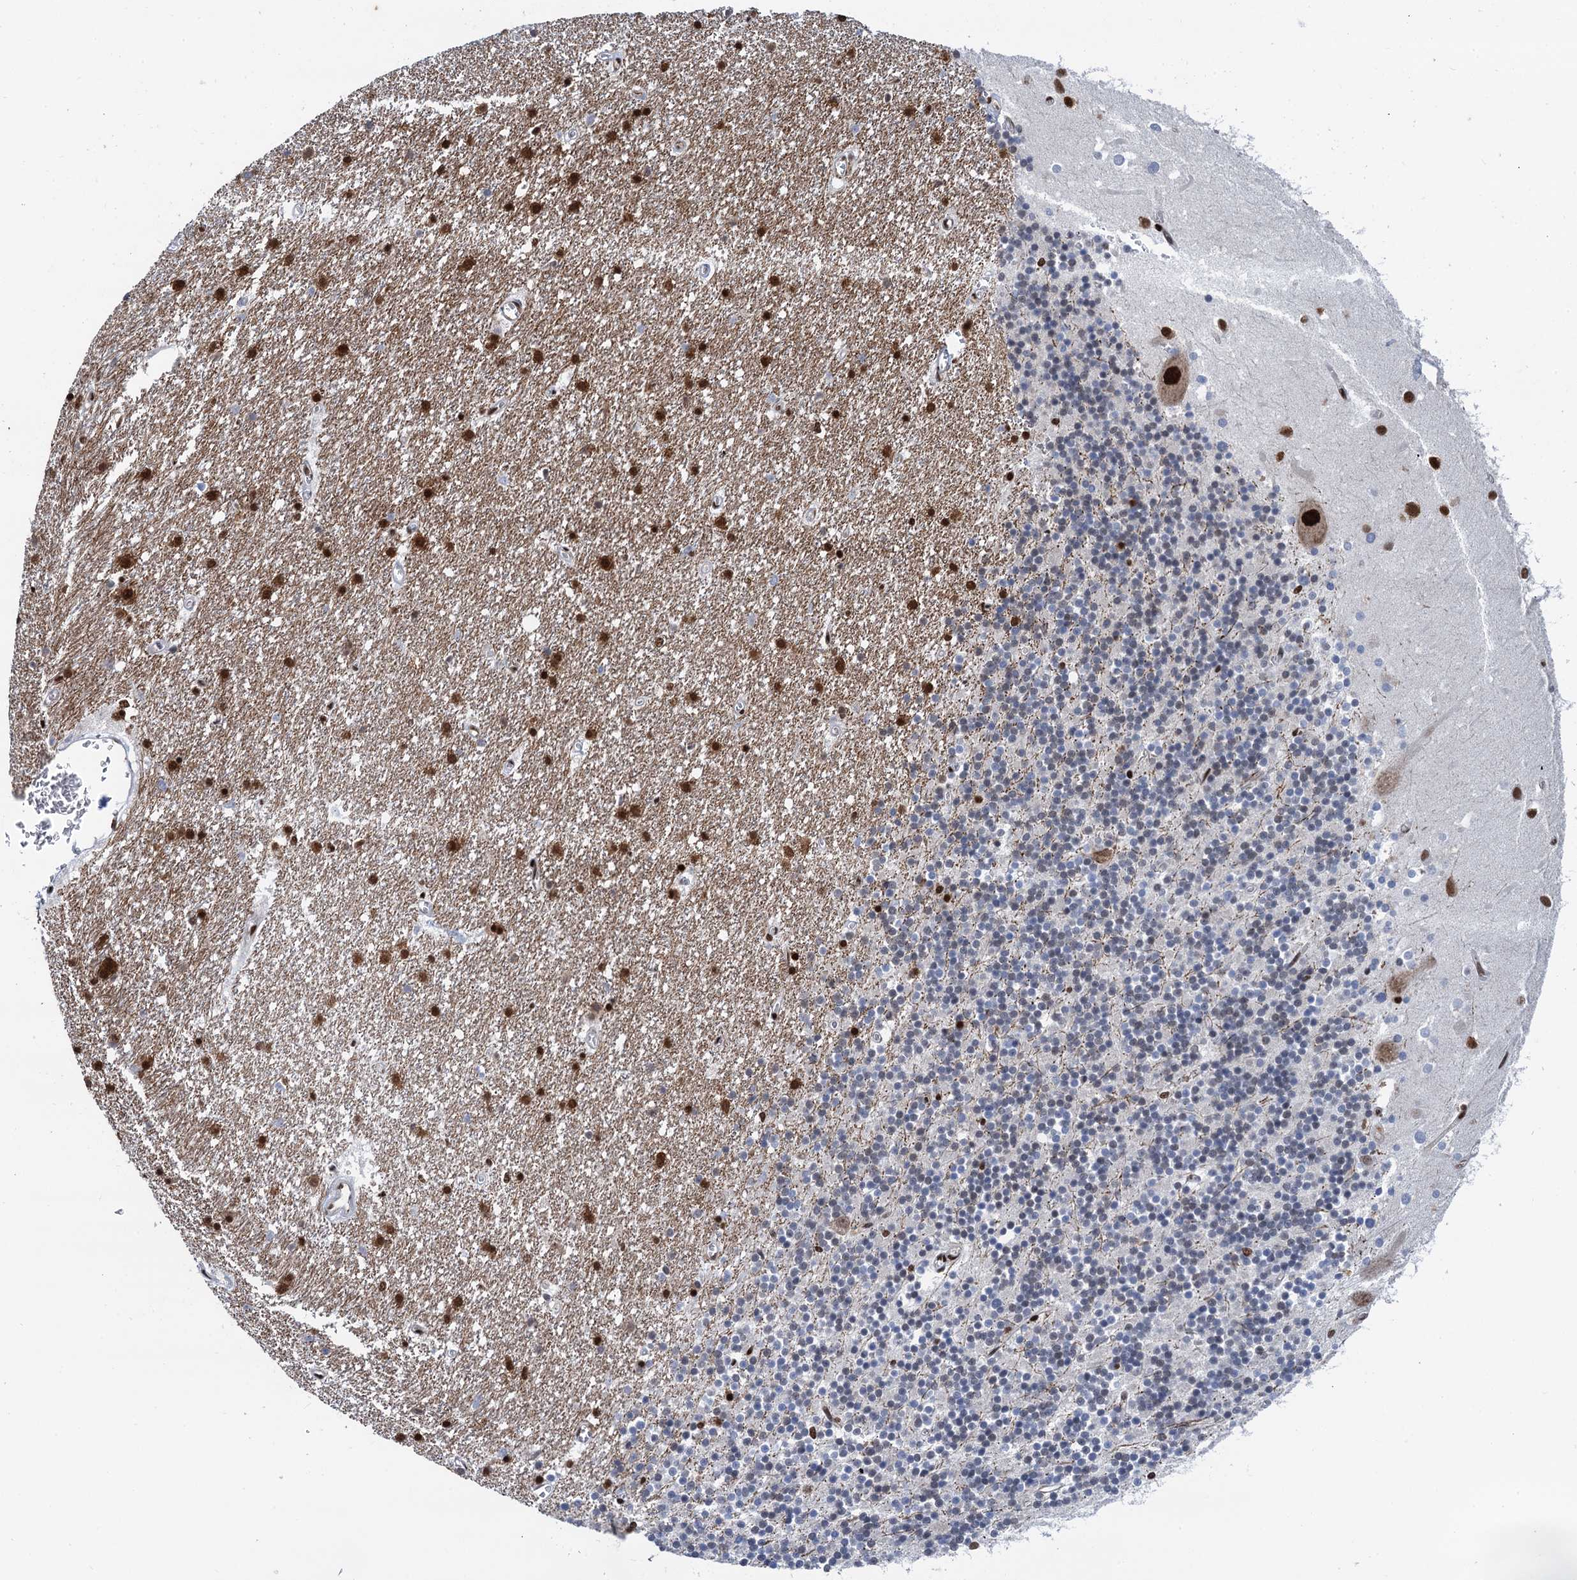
{"staining": {"intensity": "negative", "quantity": "none", "location": "none"}, "tissue": "cerebellum", "cell_type": "Cells in granular layer", "image_type": "normal", "snomed": [{"axis": "morphology", "description": "Normal tissue, NOS"}, {"axis": "topography", "description": "Cerebellum"}], "caption": "This is an immunohistochemistry histopathology image of normal cerebellum. There is no staining in cells in granular layer.", "gene": "PPP4R1", "patient": {"sex": "male", "age": 54}}